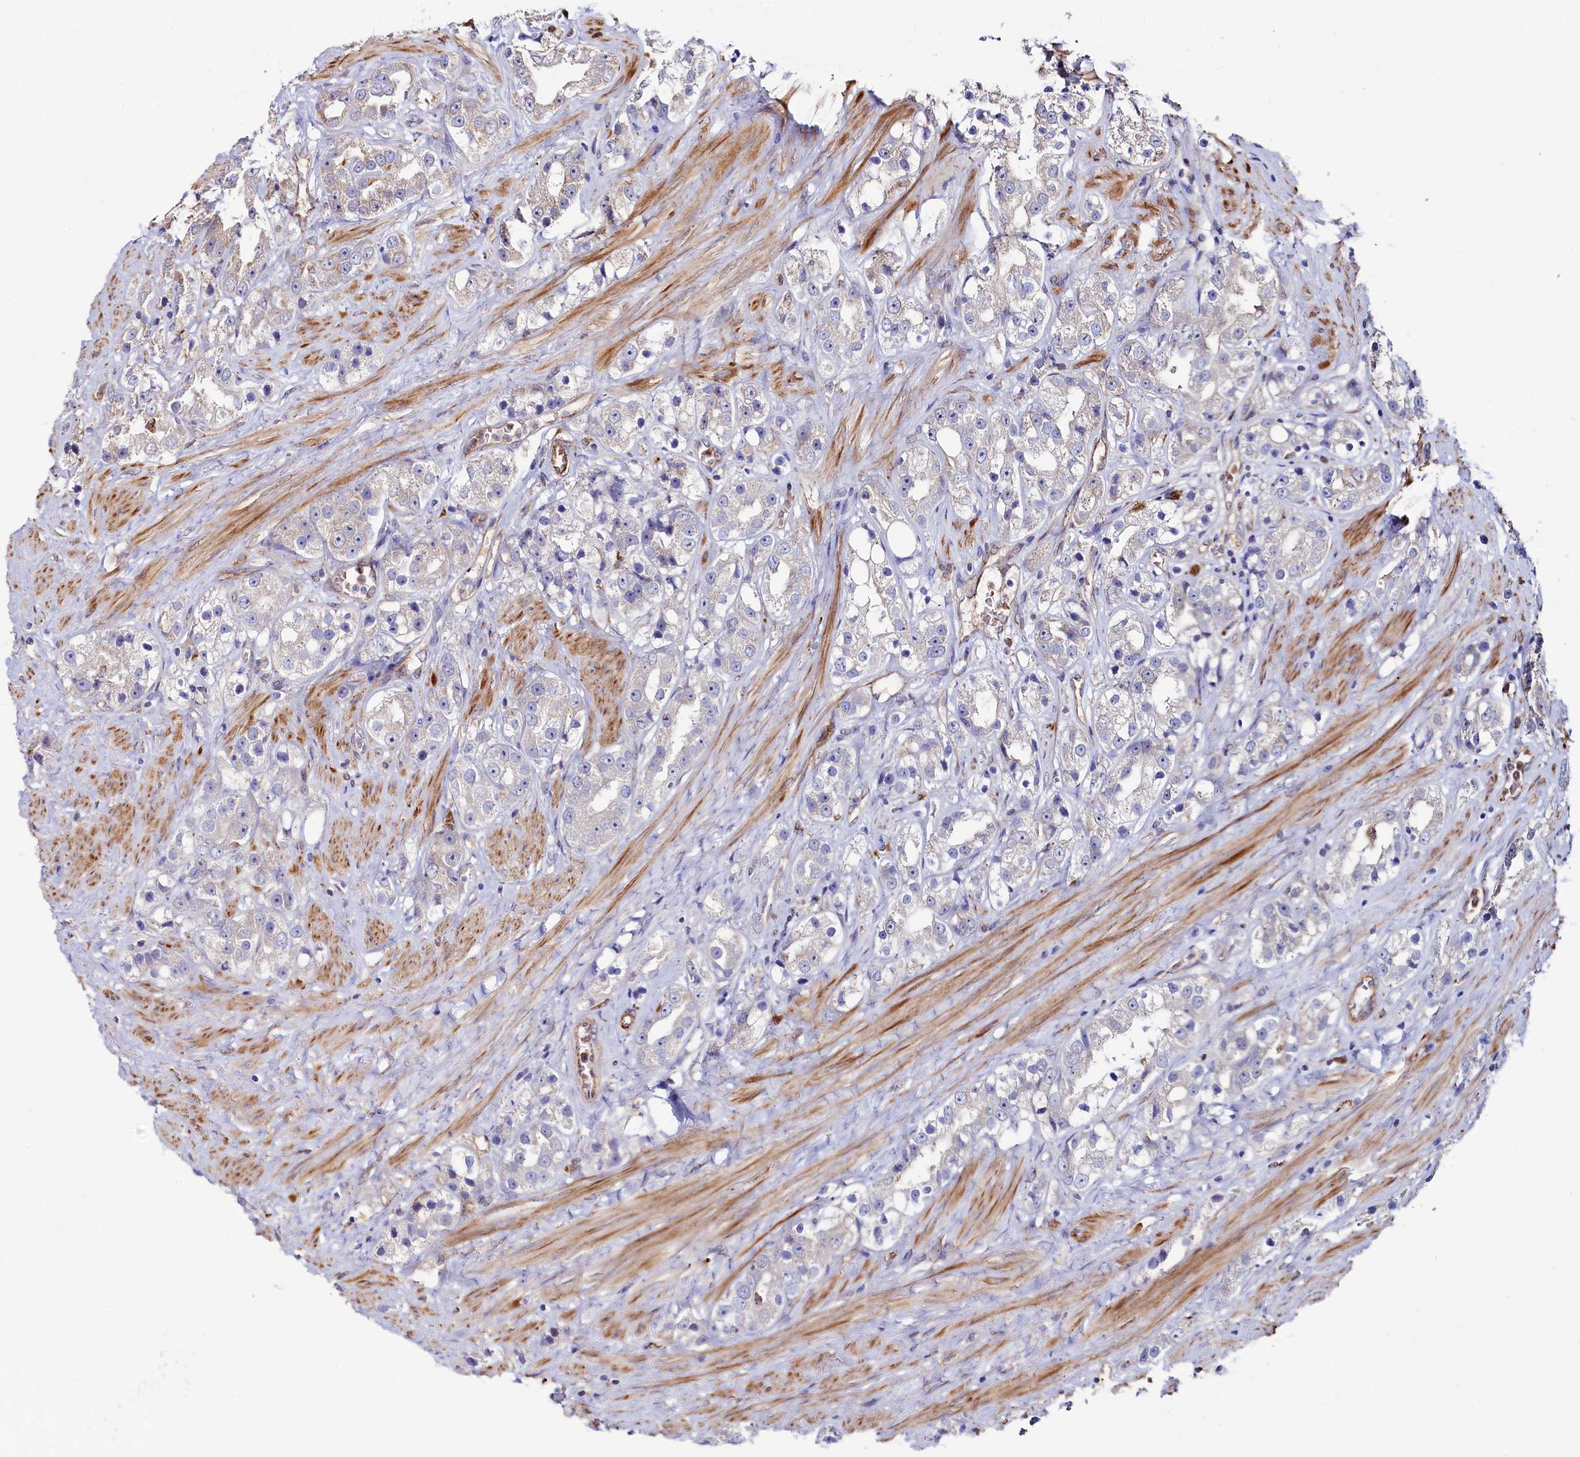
{"staining": {"intensity": "negative", "quantity": "none", "location": "none"}, "tissue": "prostate cancer", "cell_type": "Tumor cells", "image_type": "cancer", "snomed": [{"axis": "morphology", "description": "Adenocarcinoma, NOS"}, {"axis": "topography", "description": "Prostate"}], "caption": "Tumor cells are negative for brown protein staining in prostate cancer (adenocarcinoma).", "gene": "ASTE1", "patient": {"sex": "male", "age": 79}}